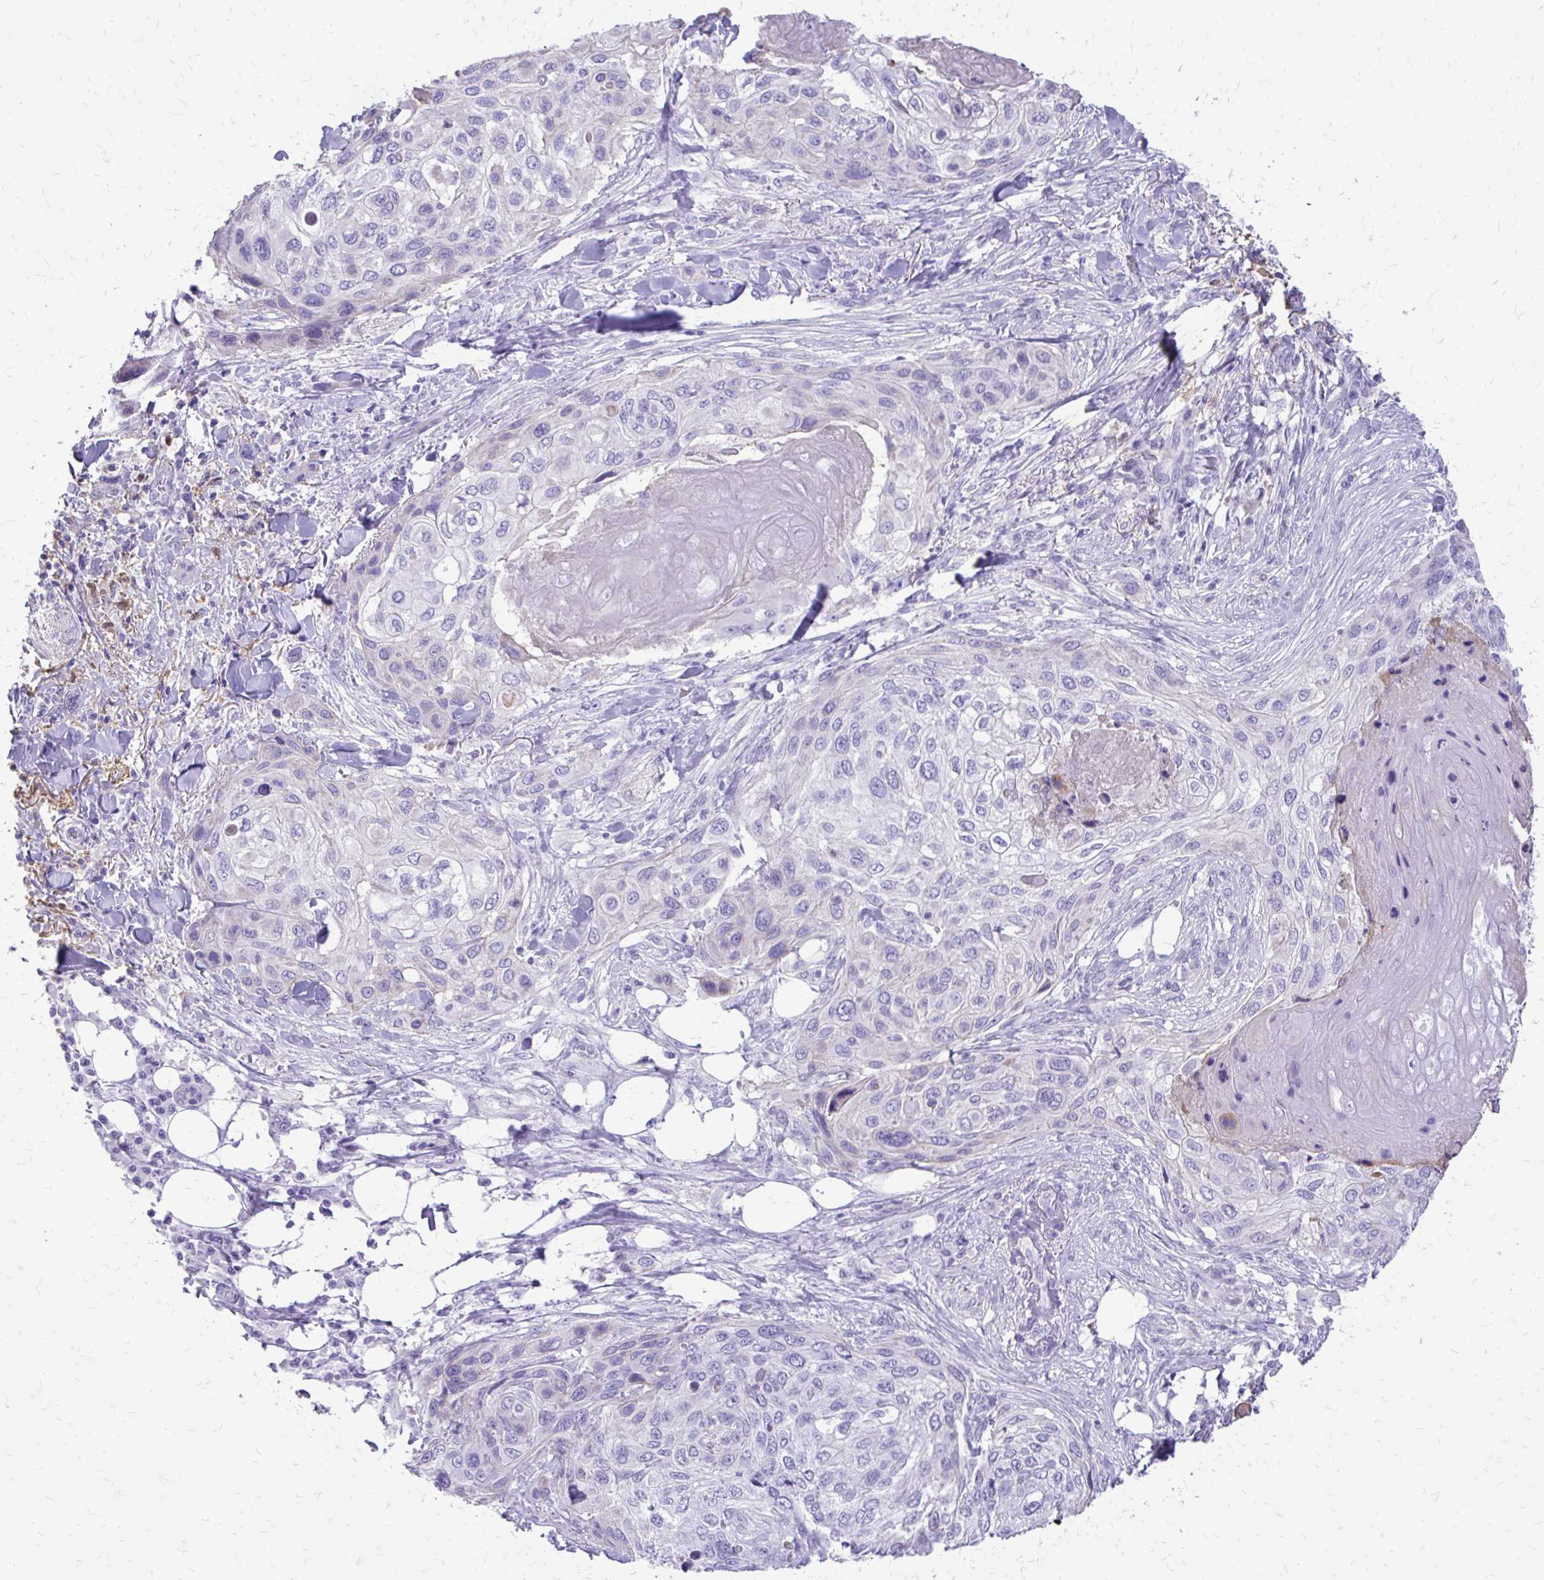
{"staining": {"intensity": "negative", "quantity": "none", "location": "none"}, "tissue": "skin cancer", "cell_type": "Tumor cells", "image_type": "cancer", "snomed": [{"axis": "morphology", "description": "Squamous cell carcinoma, NOS"}, {"axis": "topography", "description": "Skin"}], "caption": "DAB (3,3'-diaminobenzidine) immunohistochemical staining of human skin squamous cell carcinoma displays no significant positivity in tumor cells. (DAB immunohistochemistry with hematoxylin counter stain).", "gene": "SIGLEC11", "patient": {"sex": "female", "age": 87}}